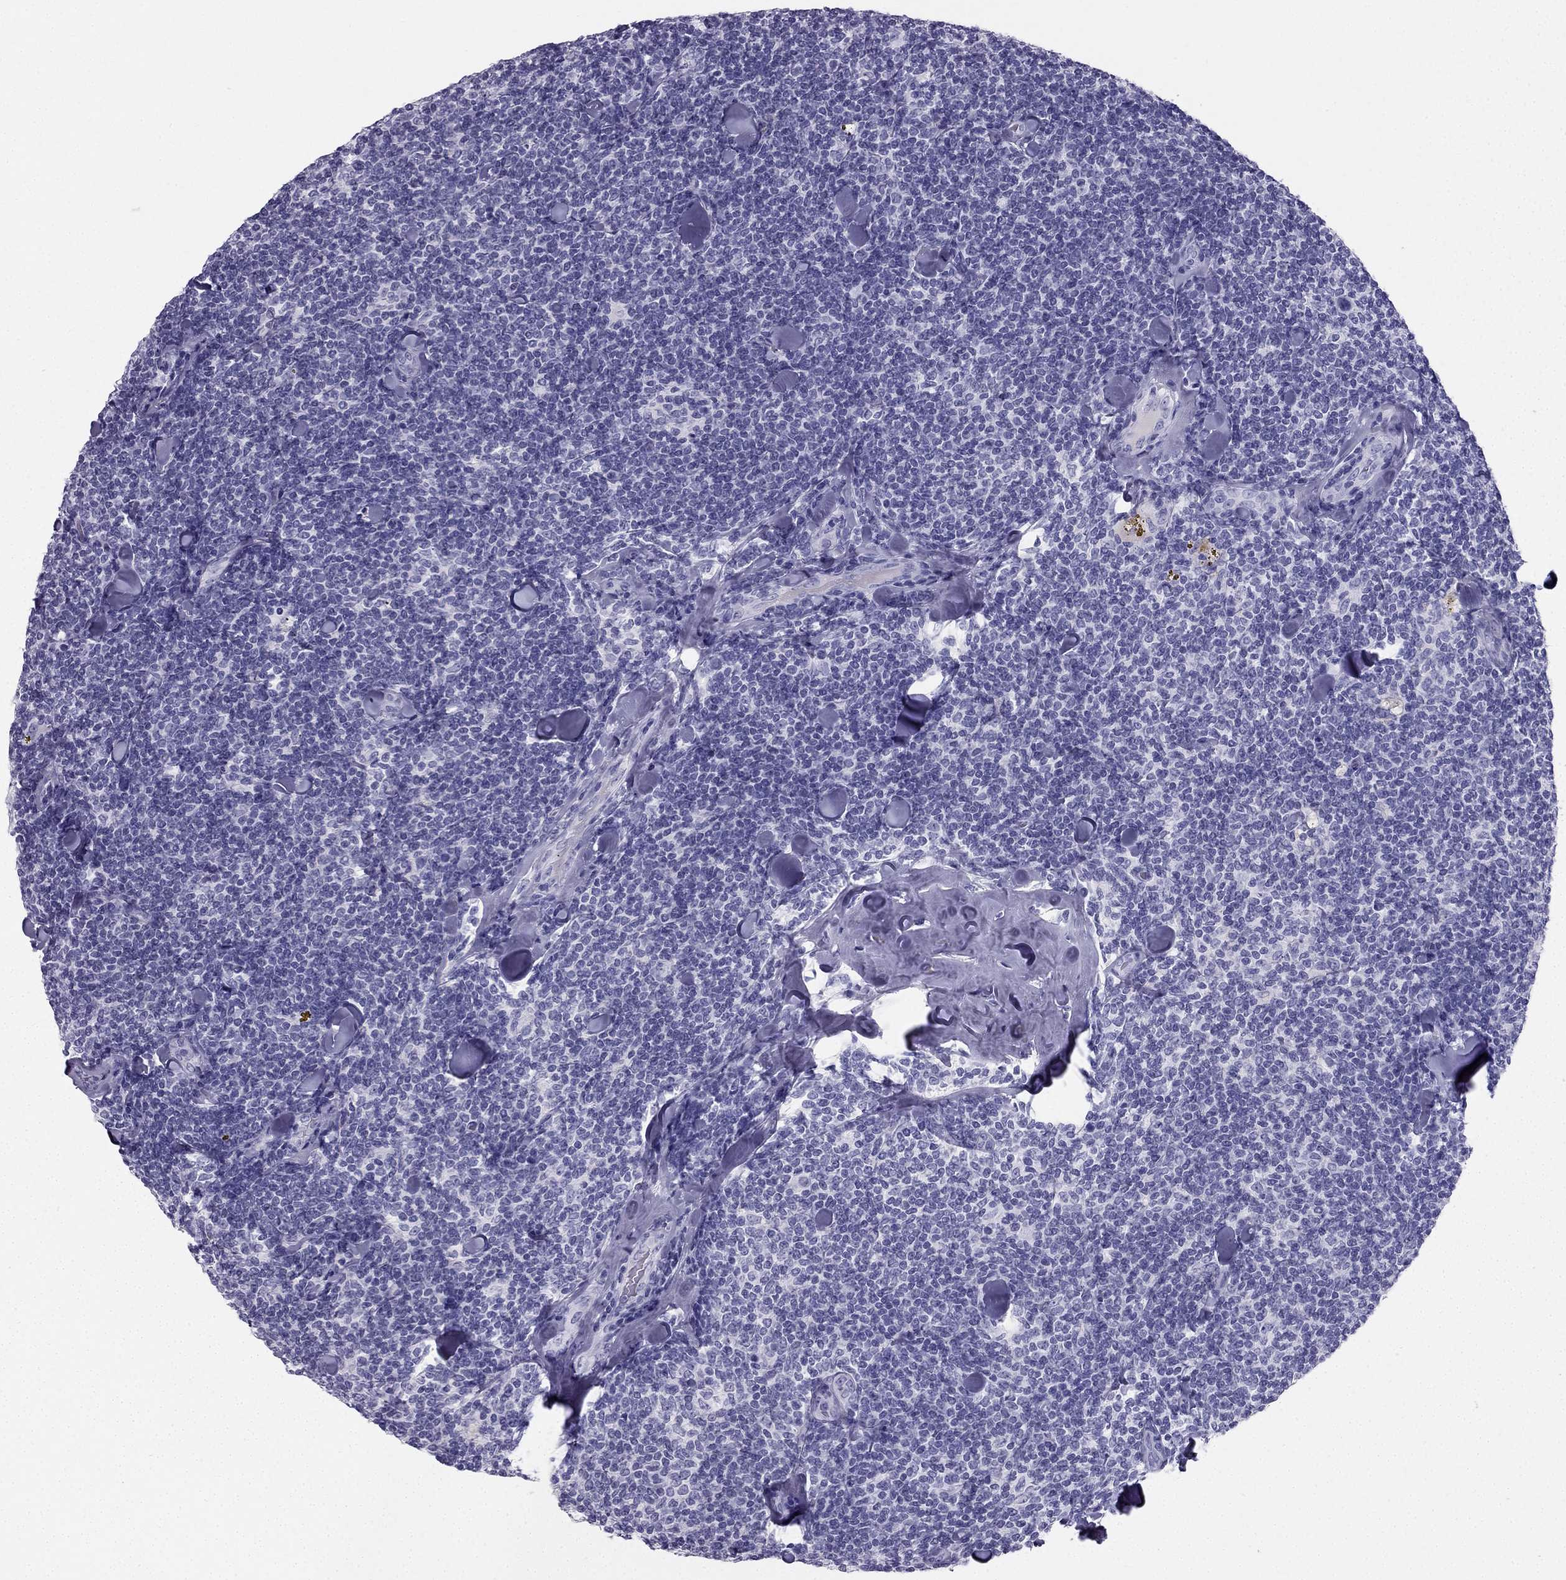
{"staining": {"intensity": "negative", "quantity": "none", "location": "none"}, "tissue": "lymphoma", "cell_type": "Tumor cells", "image_type": "cancer", "snomed": [{"axis": "morphology", "description": "Malignant lymphoma, non-Hodgkin's type, Low grade"}, {"axis": "topography", "description": "Lymph node"}], "caption": "Lymphoma was stained to show a protein in brown. There is no significant expression in tumor cells. Brightfield microscopy of immunohistochemistry (IHC) stained with DAB (3,3'-diaminobenzidine) (brown) and hematoxylin (blue), captured at high magnification.", "gene": "TFF3", "patient": {"sex": "female", "age": 56}}